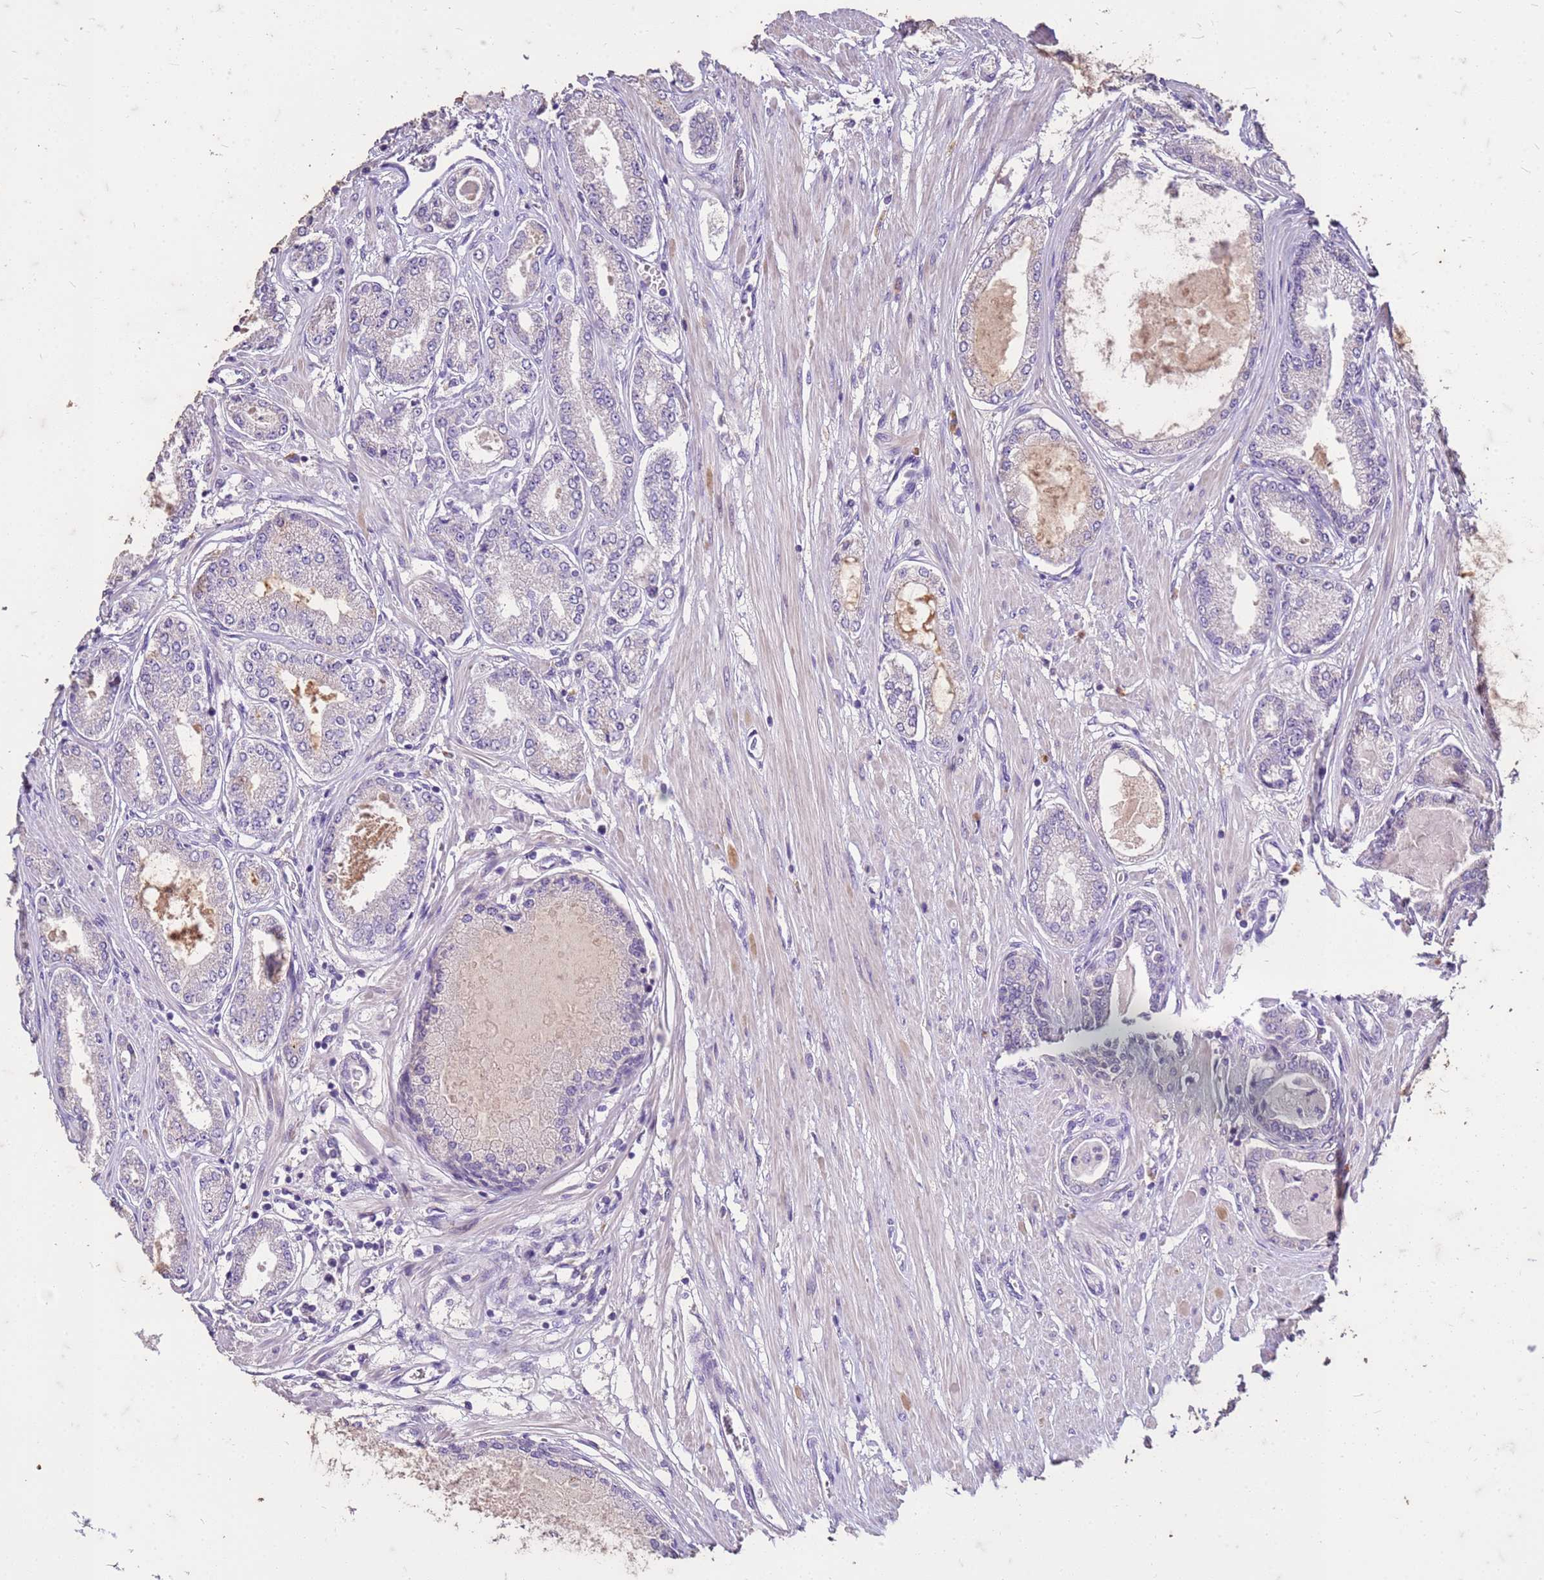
{"staining": {"intensity": "negative", "quantity": "none", "location": "none"}, "tissue": "prostate cancer", "cell_type": "Tumor cells", "image_type": "cancer", "snomed": [{"axis": "morphology", "description": "Adenocarcinoma, Low grade"}, {"axis": "topography", "description": "Prostate"}], "caption": "Tumor cells are negative for brown protein staining in prostate adenocarcinoma (low-grade).", "gene": "FAM184B", "patient": {"sex": "male", "age": 63}}